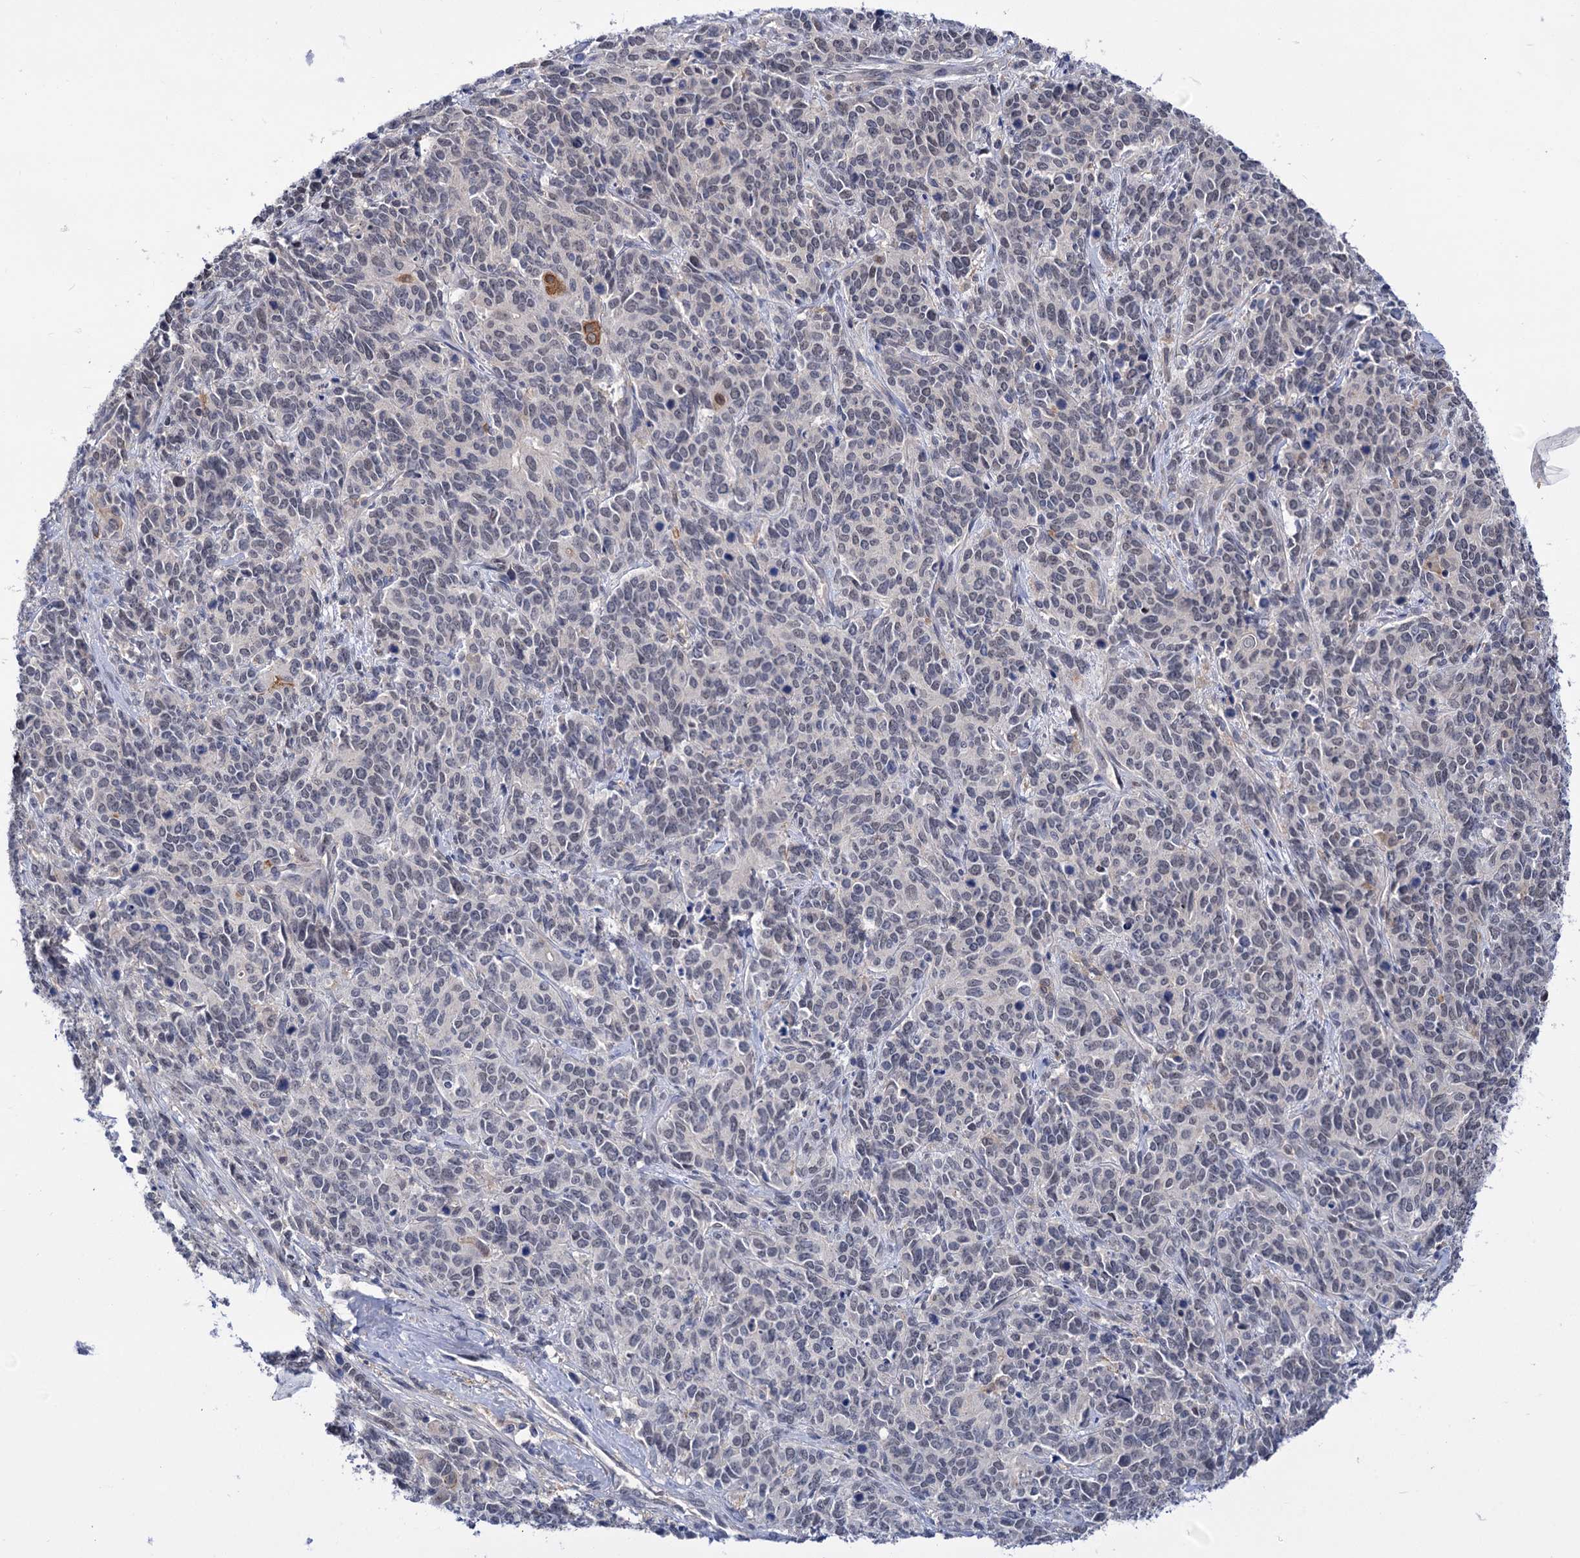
{"staining": {"intensity": "negative", "quantity": "none", "location": "none"}, "tissue": "cervical cancer", "cell_type": "Tumor cells", "image_type": "cancer", "snomed": [{"axis": "morphology", "description": "Squamous cell carcinoma, NOS"}, {"axis": "topography", "description": "Cervix"}], "caption": "IHC histopathology image of neoplastic tissue: cervical cancer stained with DAB demonstrates no significant protein expression in tumor cells. (DAB IHC with hematoxylin counter stain).", "gene": "NEK10", "patient": {"sex": "female", "age": 60}}